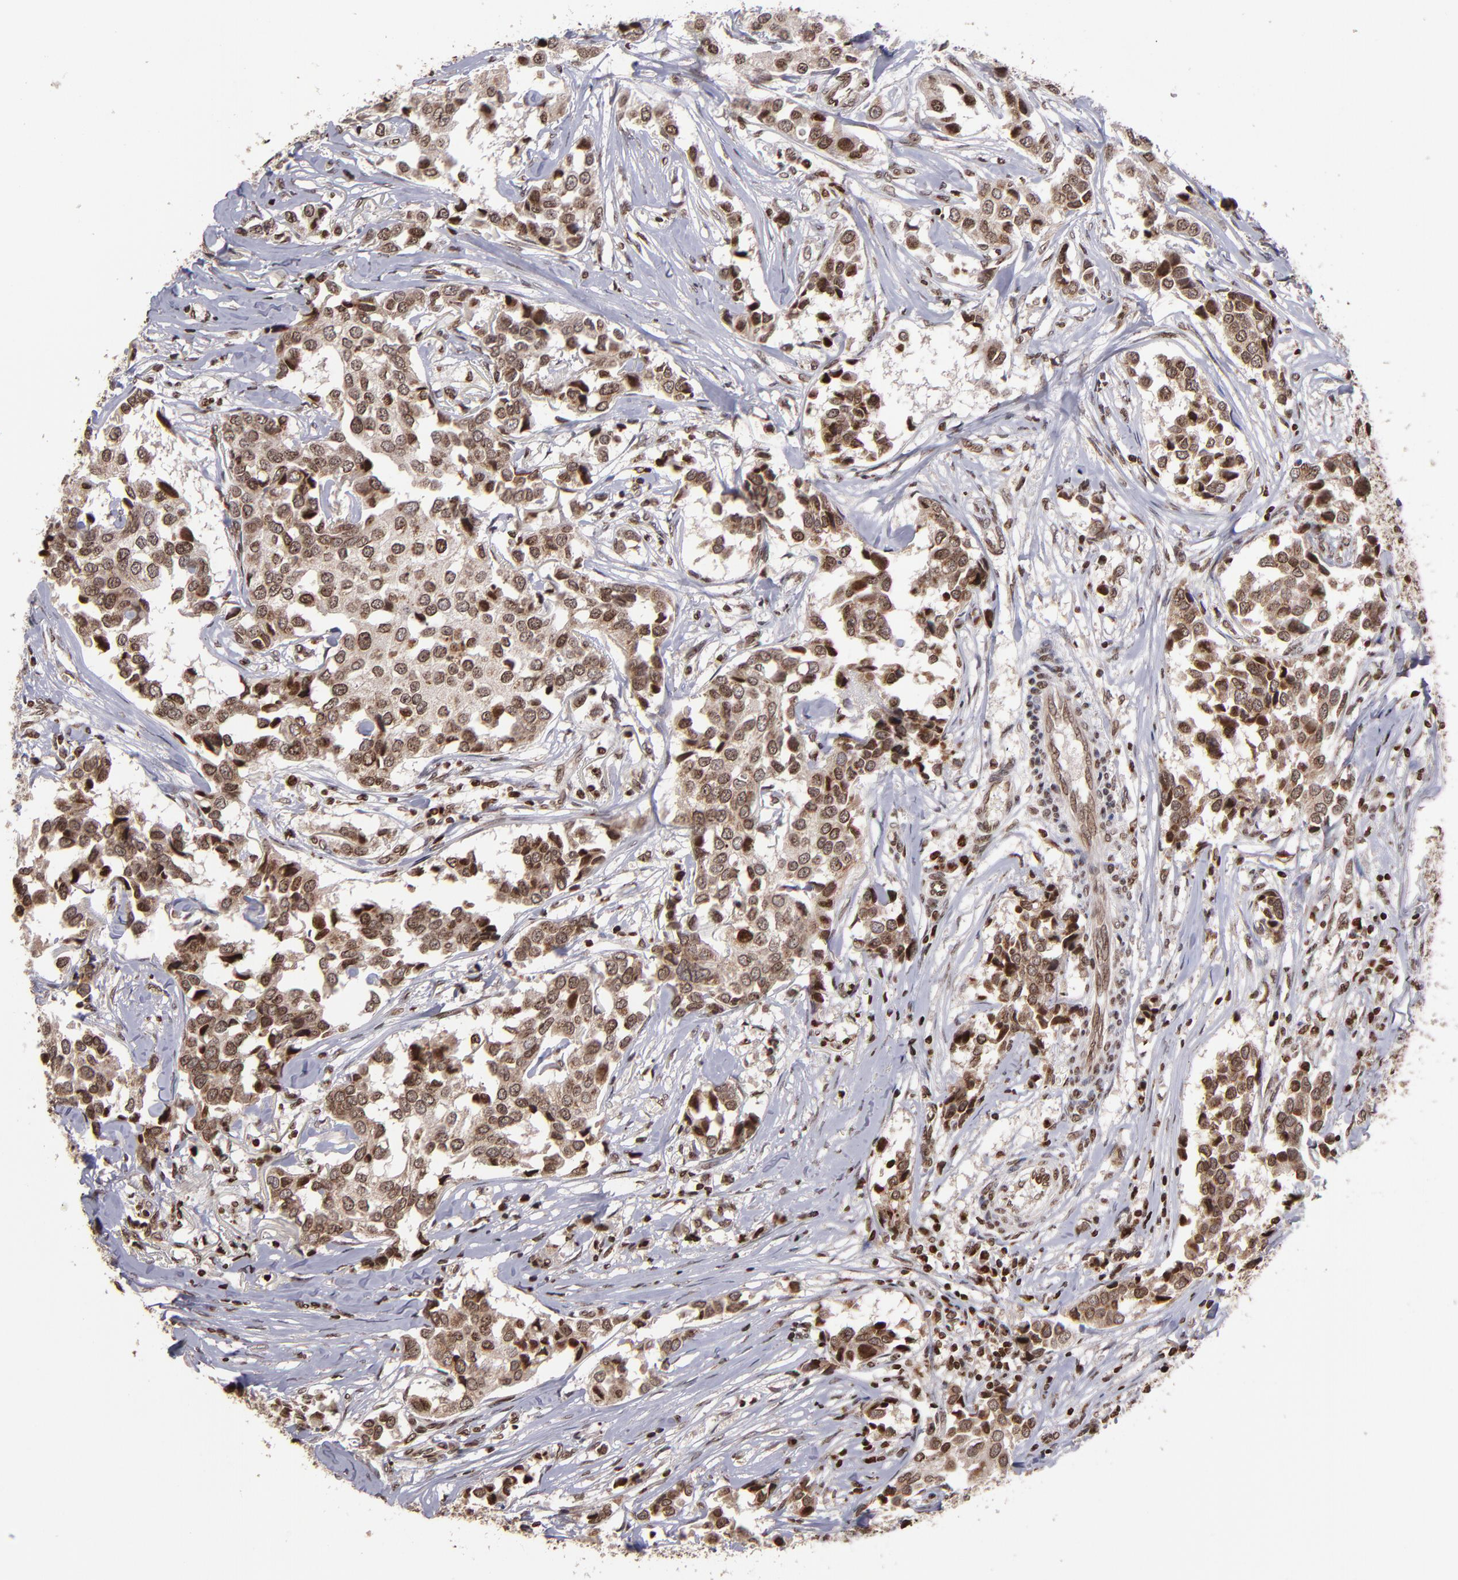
{"staining": {"intensity": "moderate", "quantity": ">75%", "location": "cytoplasmic/membranous,nuclear"}, "tissue": "breast cancer", "cell_type": "Tumor cells", "image_type": "cancer", "snomed": [{"axis": "morphology", "description": "Duct carcinoma"}, {"axis": "topography", "description": "Breast"}], "caption": "Breast infiltrating ductal carcinoma stained with DAB IHC reveals medium levels of moderate cytoplasmic/membranous and nuclear positivity in about >75% of tumor cells. Nuclei are stained in blue.", "gene": "CSDC2", "patient": {"sex": "female", "age": 80}}